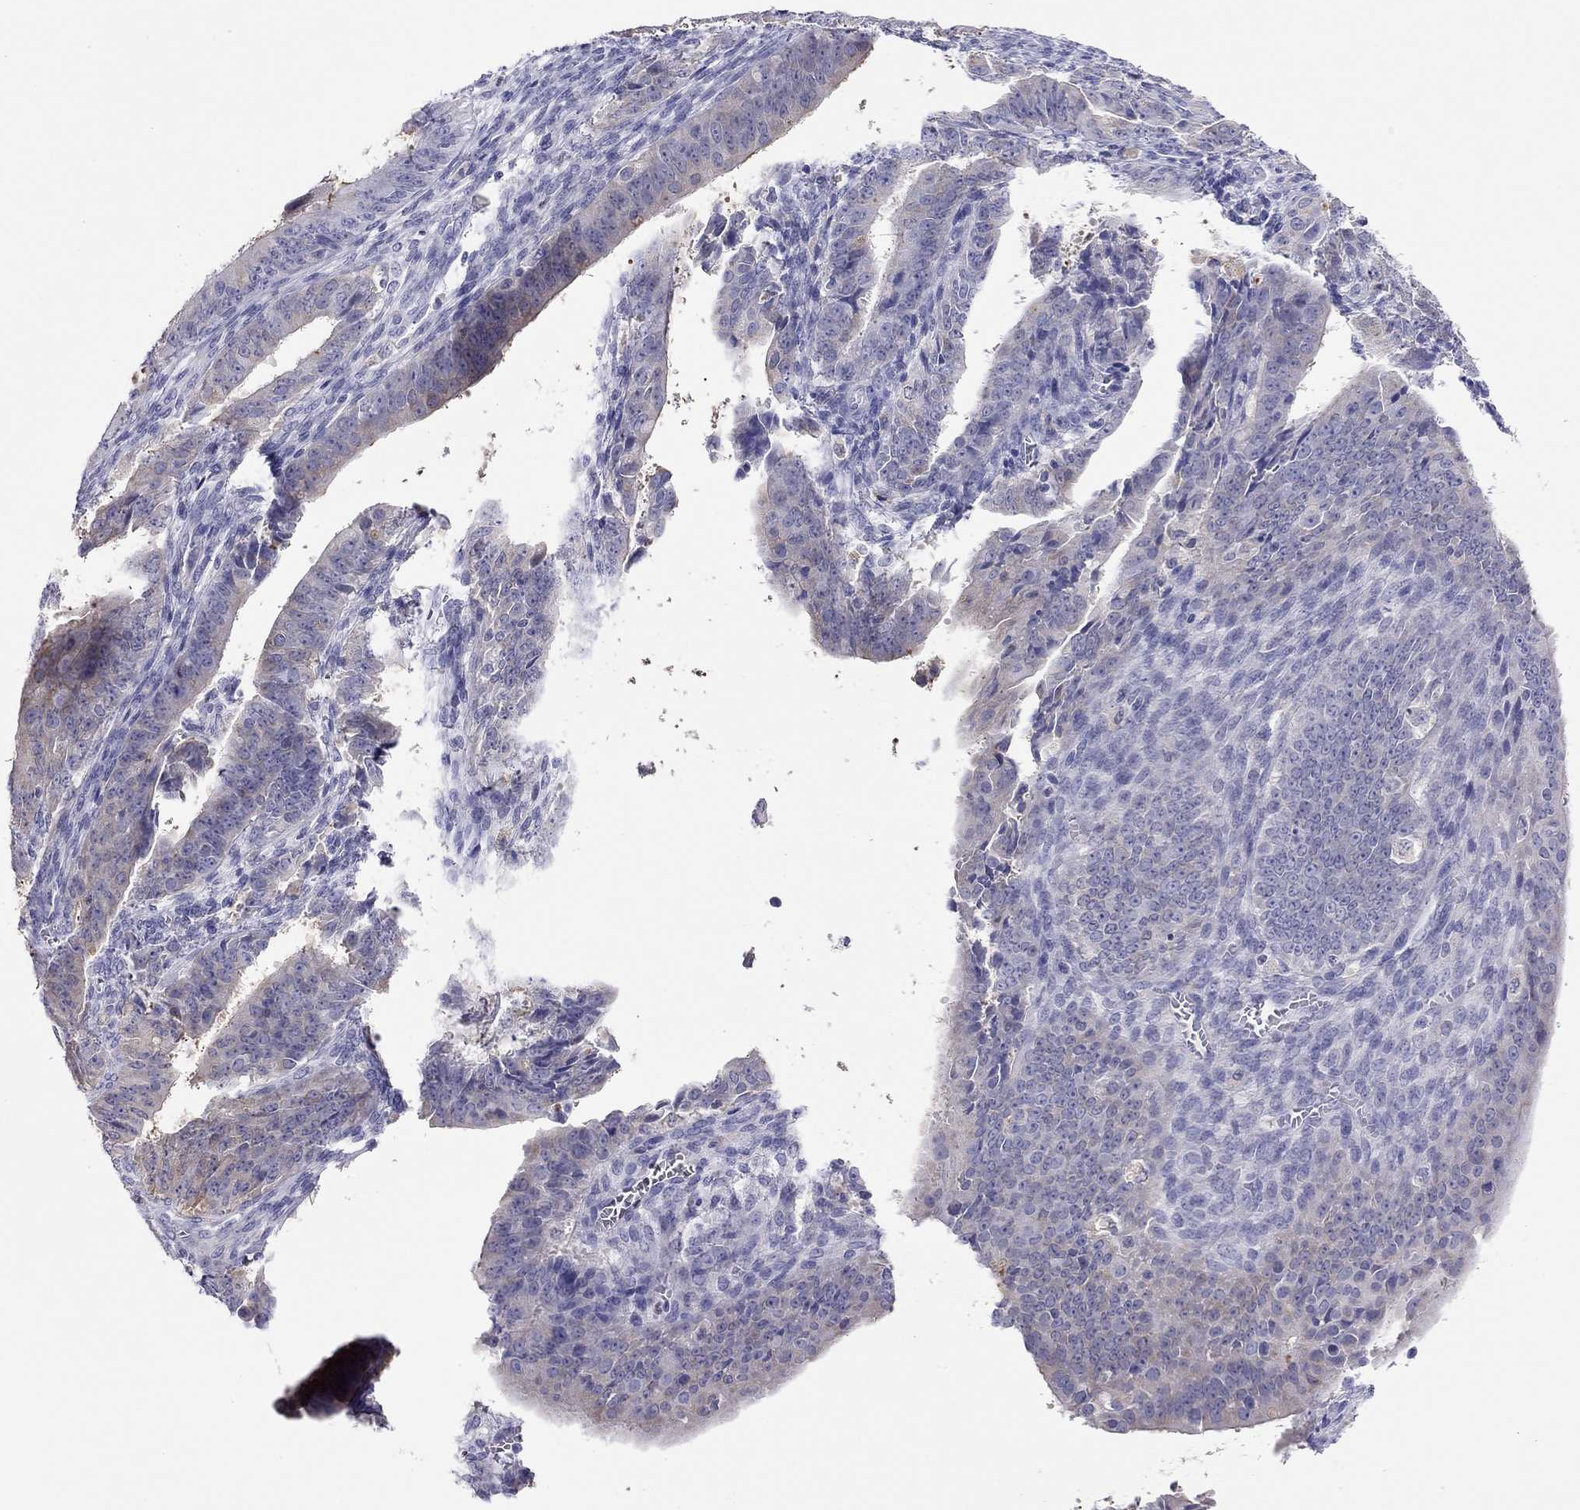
{"staining": {"intensity": "negative", "quantity": "none", "location": "none"}, "tissue": "ovarian cancer", "cell_type": "Tumor cells", "image_type": "cancer", "snomed": [{"axis": "morphology", "description": "Carcinoma, endometroid"}, {"axis": "topography", "description": "Ovary"}], "caption": "Immunohistochemistry (IHC) photomicrograph of neoplastic tissue: ovarian cancer (endometroid carcinoma) stained with DAB (3,3'-diaminobenzidine) shows no significant protein staining in tumor cells. (DAB (3,3'-diaminobenzidine) immunohistochemistry, high magnification).", "gene": "SLC46A2", "patient": {"sex": "female", "age": 42}}